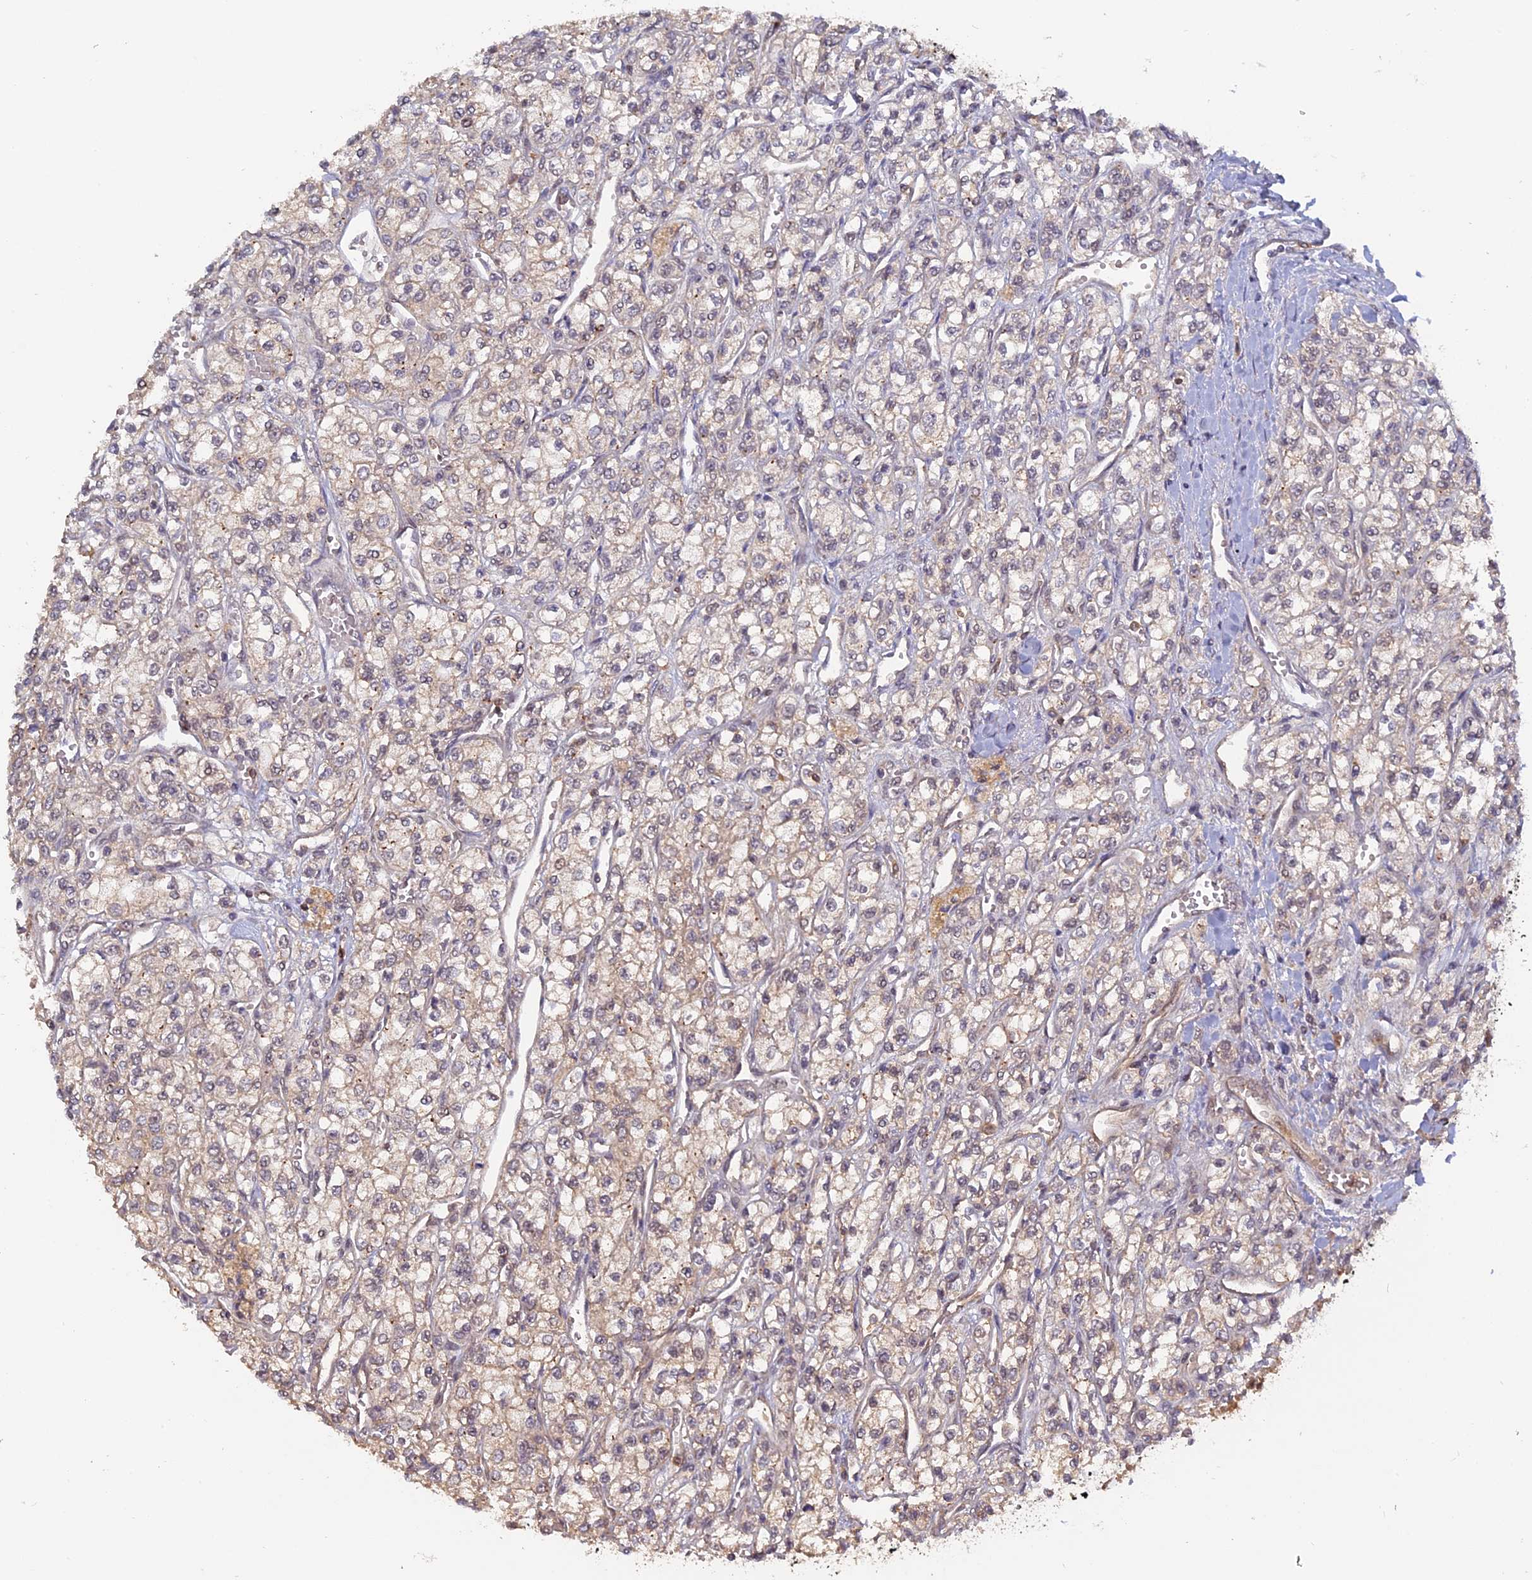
{"staining": {"intensity": "weak", "quantity": "25%-75%", "location": "cytoplasmic/membranous"}, "tissue": "renal cancer", "cell_type": "Tumor cells", "image_type": "cancer", "snomed": [{"axis": "morphology", "description": "Adenocarcinoma, NOS"}, {"axis": "topography", "description": "Kidney"}], "caption": "A low amount of weak cytoplasmic/membranous expression is identified in approximately 25%-75% of tumor cells in renal cancer tissue. (DAB IHC with brightfield microscopy, high magnification).", "gene": "PKIG", "patient": {"sex": "male", "age": 80}}